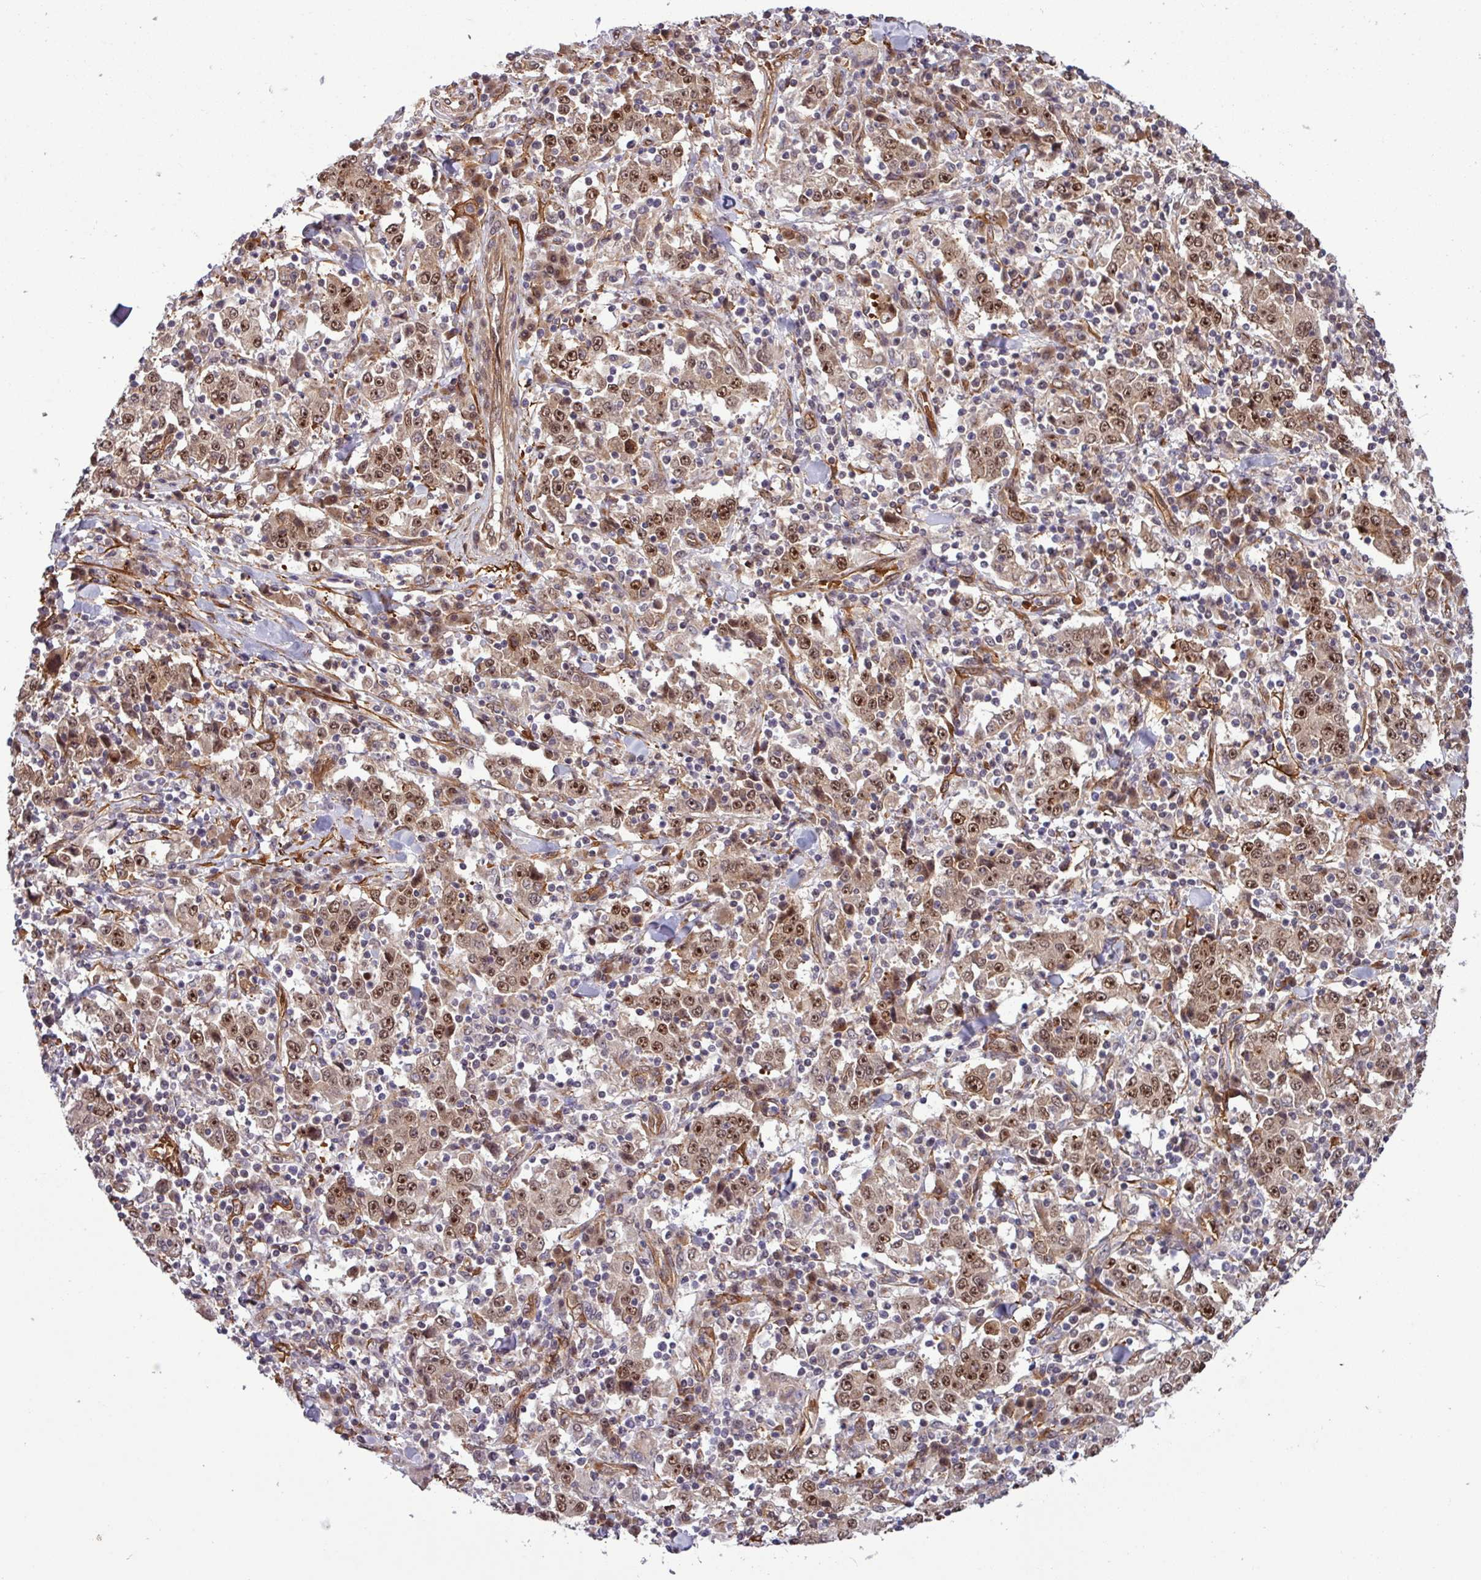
{"staining": {"intensity": "moderate", "quantity": ">75%", "location": "cytoplasmic/membranous,nuclear"}, "tissue": "stomach cancer", "cell_type": "Tumor cells", "image_type": "cancer", "snomed": [{"axis": "morphology", "description": "Normal tissue, NOS"}, {"axis": "morphology", "description": "Adenocarcinoma, NOS"}, {"axis": "topography", "description": "Stomach, upper"}, {"axis": "topography", "description": "Stomach"}], "caption": "Tumor cells exhibit medium levels of moderate cytoplasmic/membranous and nuclear staining in about >75% of cells in human stomach adenocarcinoma.", "gene": "C7orf50", "patient": {"sex": "male", "age": 59}}